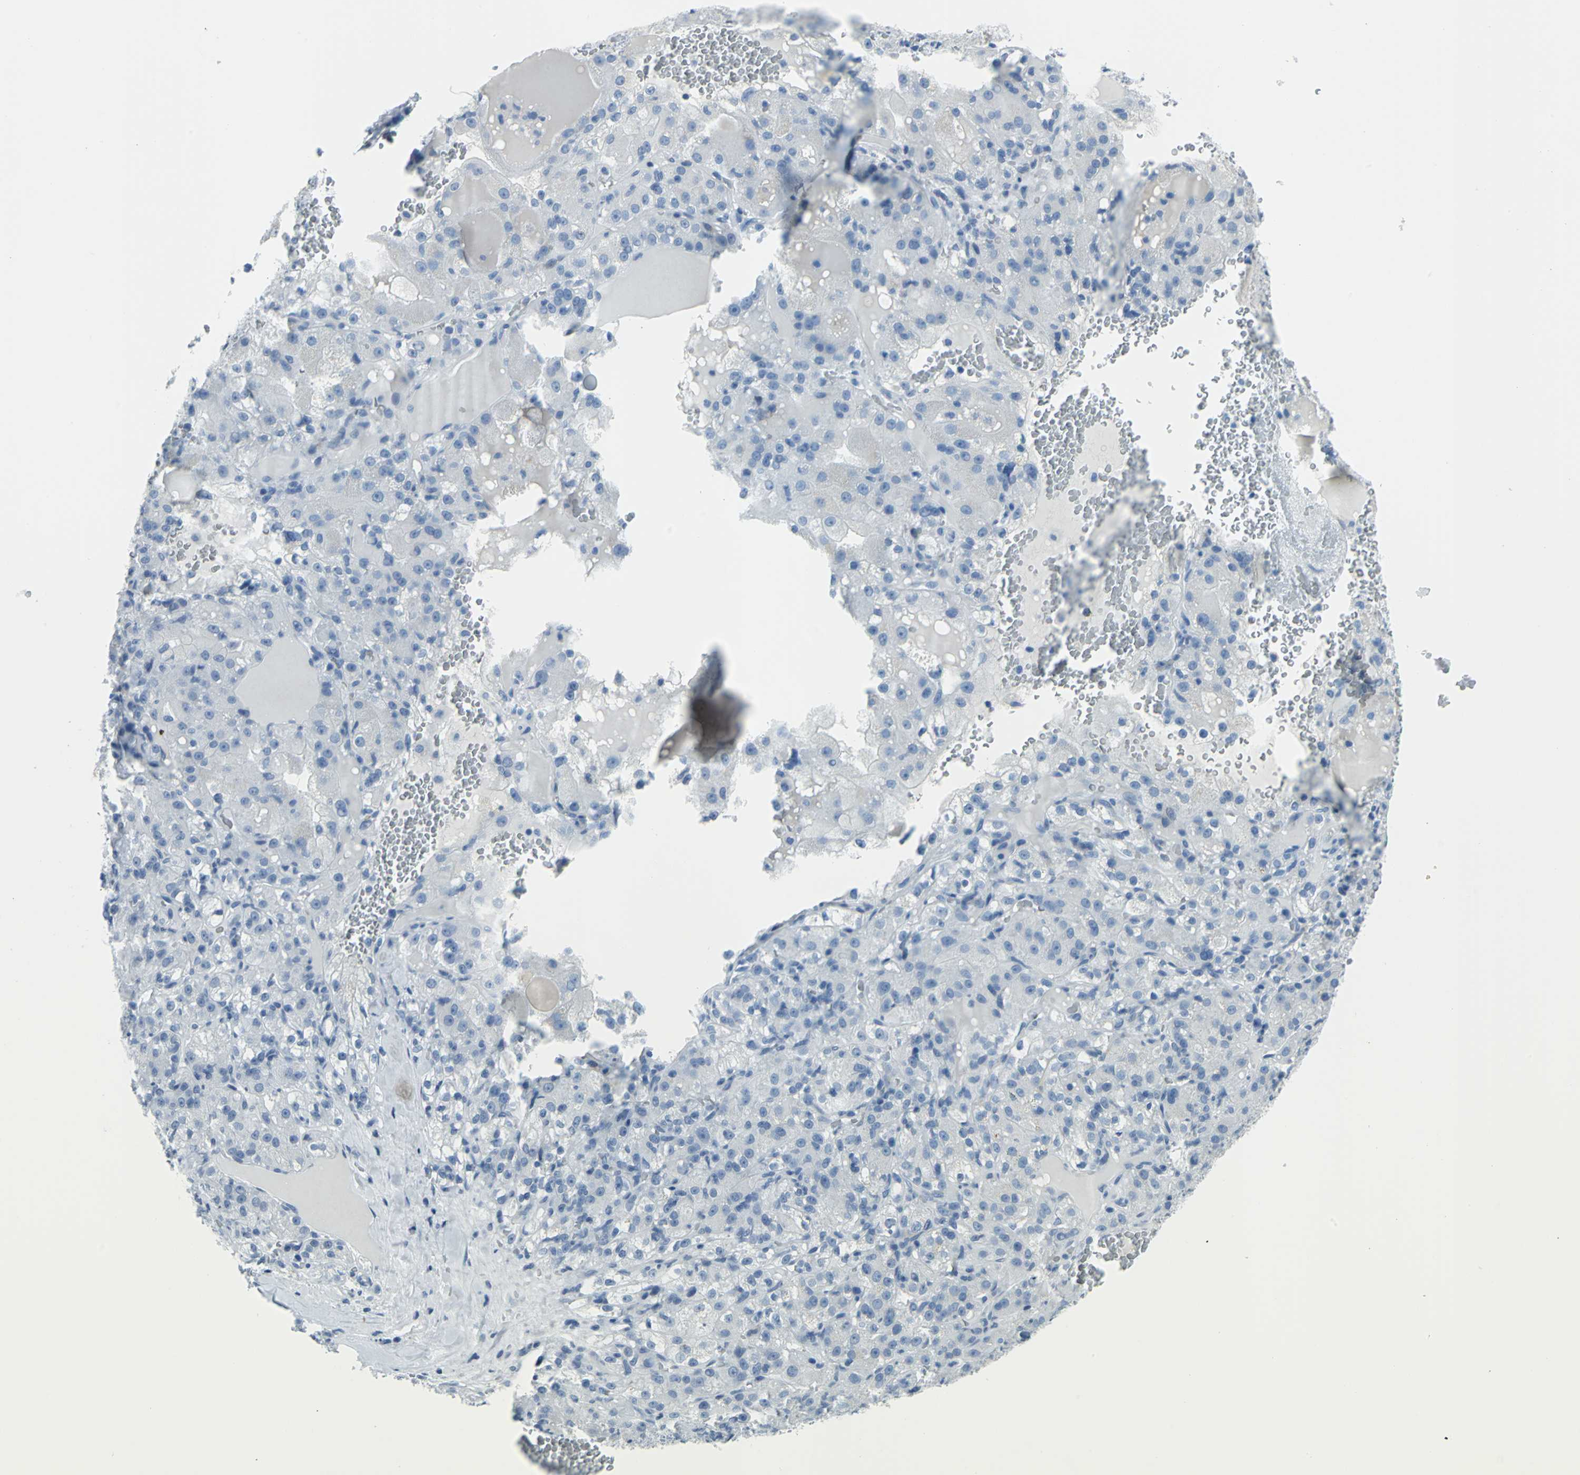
{"staining": {"intensity": "negative", "quantity": "none", "location": "none"}, "tissue": "renal cancer", "cell_type": "Tumor cells", "image_type": "cancer", "snomed": [{"axis": "morphology", "description": "Normal tissue, NOS"}, {"axis": "morphology", "description": "Adenocarcinoma, NOS"}, {"axis": "topography", "description": "Kidney"}], "caption": "DAB (3,3'-diaminobenzidine) immunohistochemical staining of human adenocarcinoma (renal) reveals no significant expression in tumor cells. Brightfield microscopy of immunohistochemistry (IHC) stained with DAB (3,3'-diaminobenzidine) (brown) and hematoxylin (blue), captured at high magnification.", "gene": "DNAI2", "patient": {"sex": "male", "age": 61}}